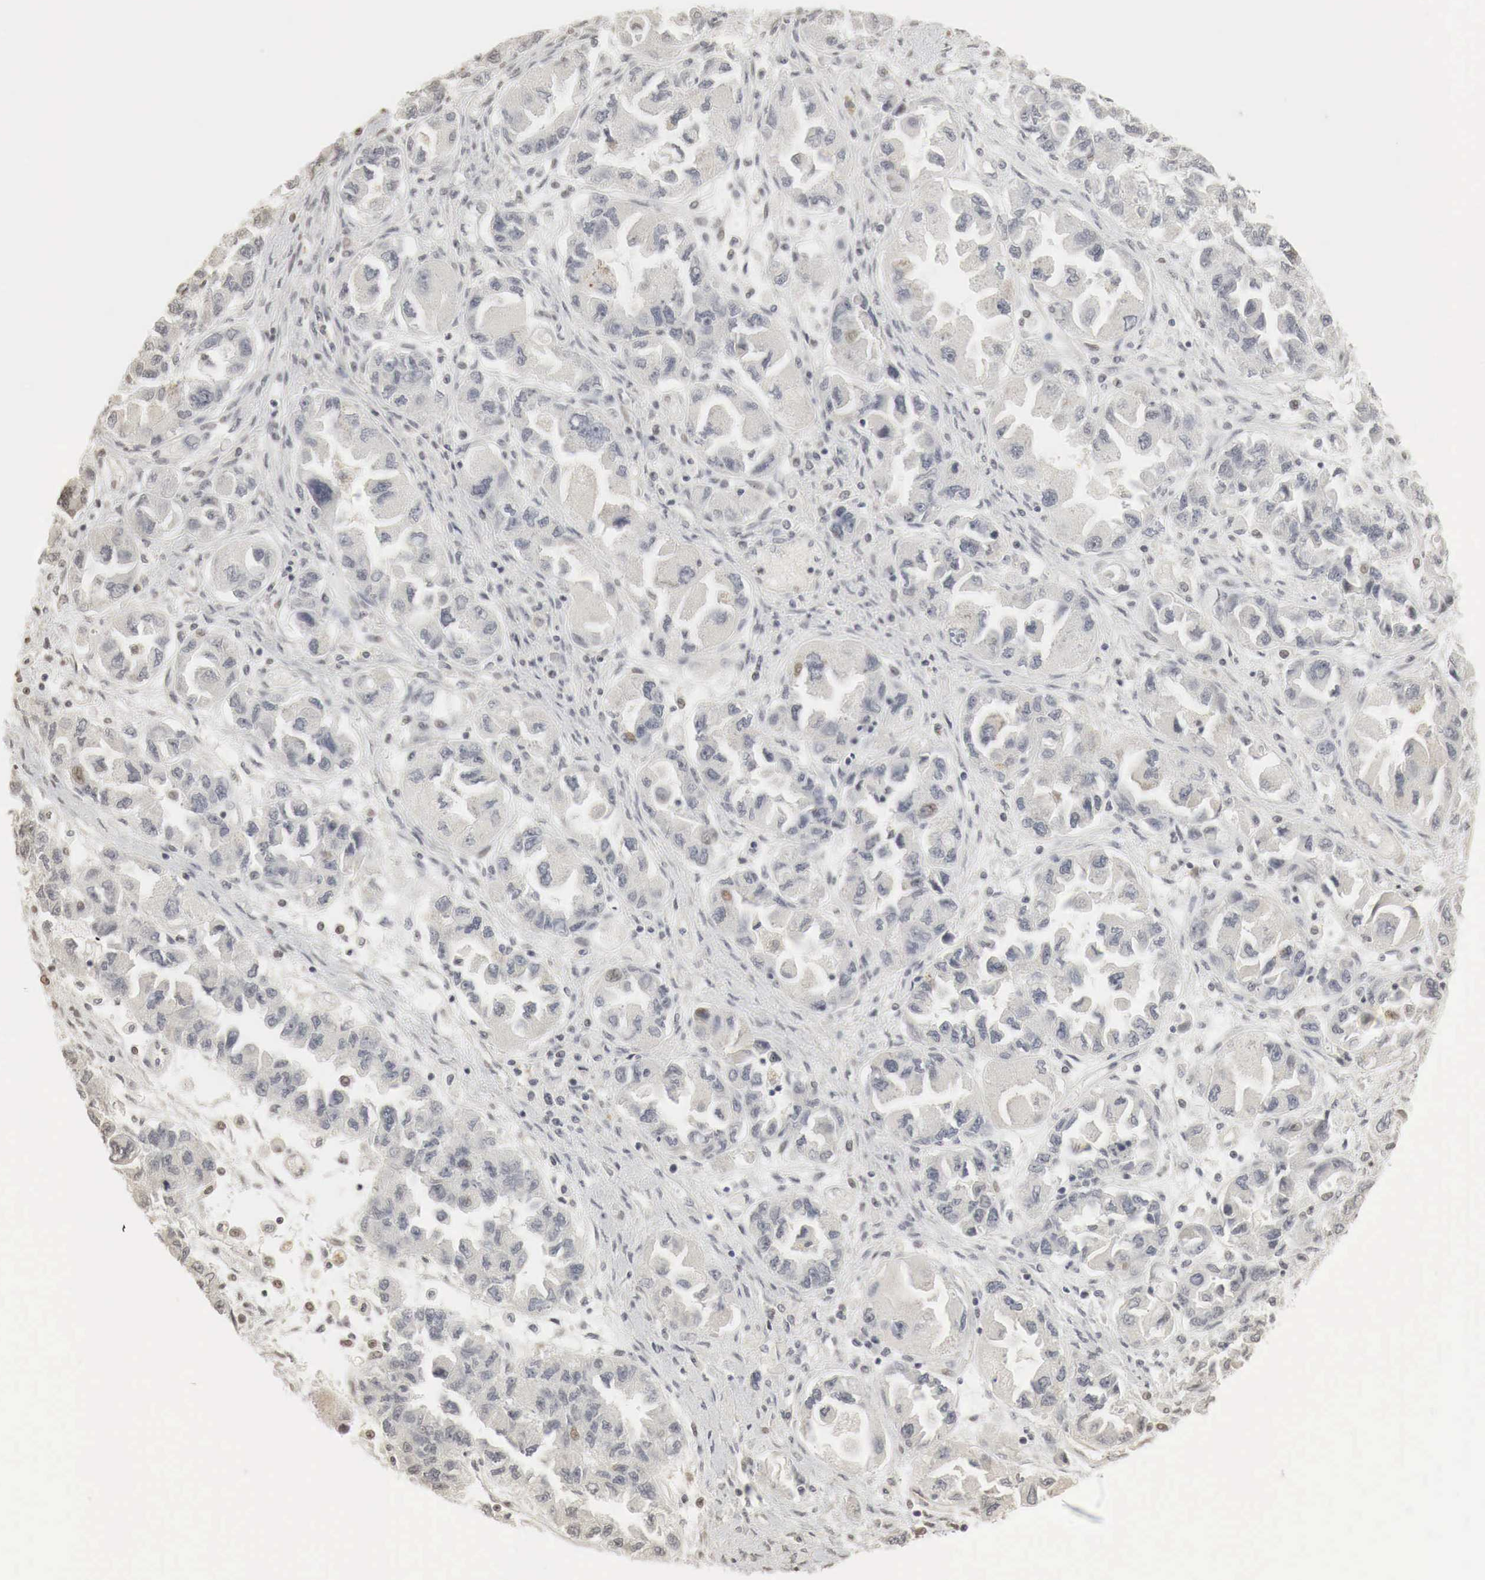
{"staining": {"intensity": "weak", "quantity": "<25%", "location": "nuclear"}, "tissue": "ovarian cancer", "cell_type": "Tumor cells", "image_type": "cancer", "snomed": [{"axis": "morphology", "description": "Cystadenocarcinoma, serous, NOS"}, {"axis": "topography", "description": "Ovary"}], "caption": "A high-resolution photomicrograph shows IHC staining of ovarian cancer, which demonstrates no significant positivity in tumor cells. (DAB (3,3'-diaminobenzidine) IHC, high magnification).", "gene": "ERBB4", "patient": {"sex": "female", "age": 84}}